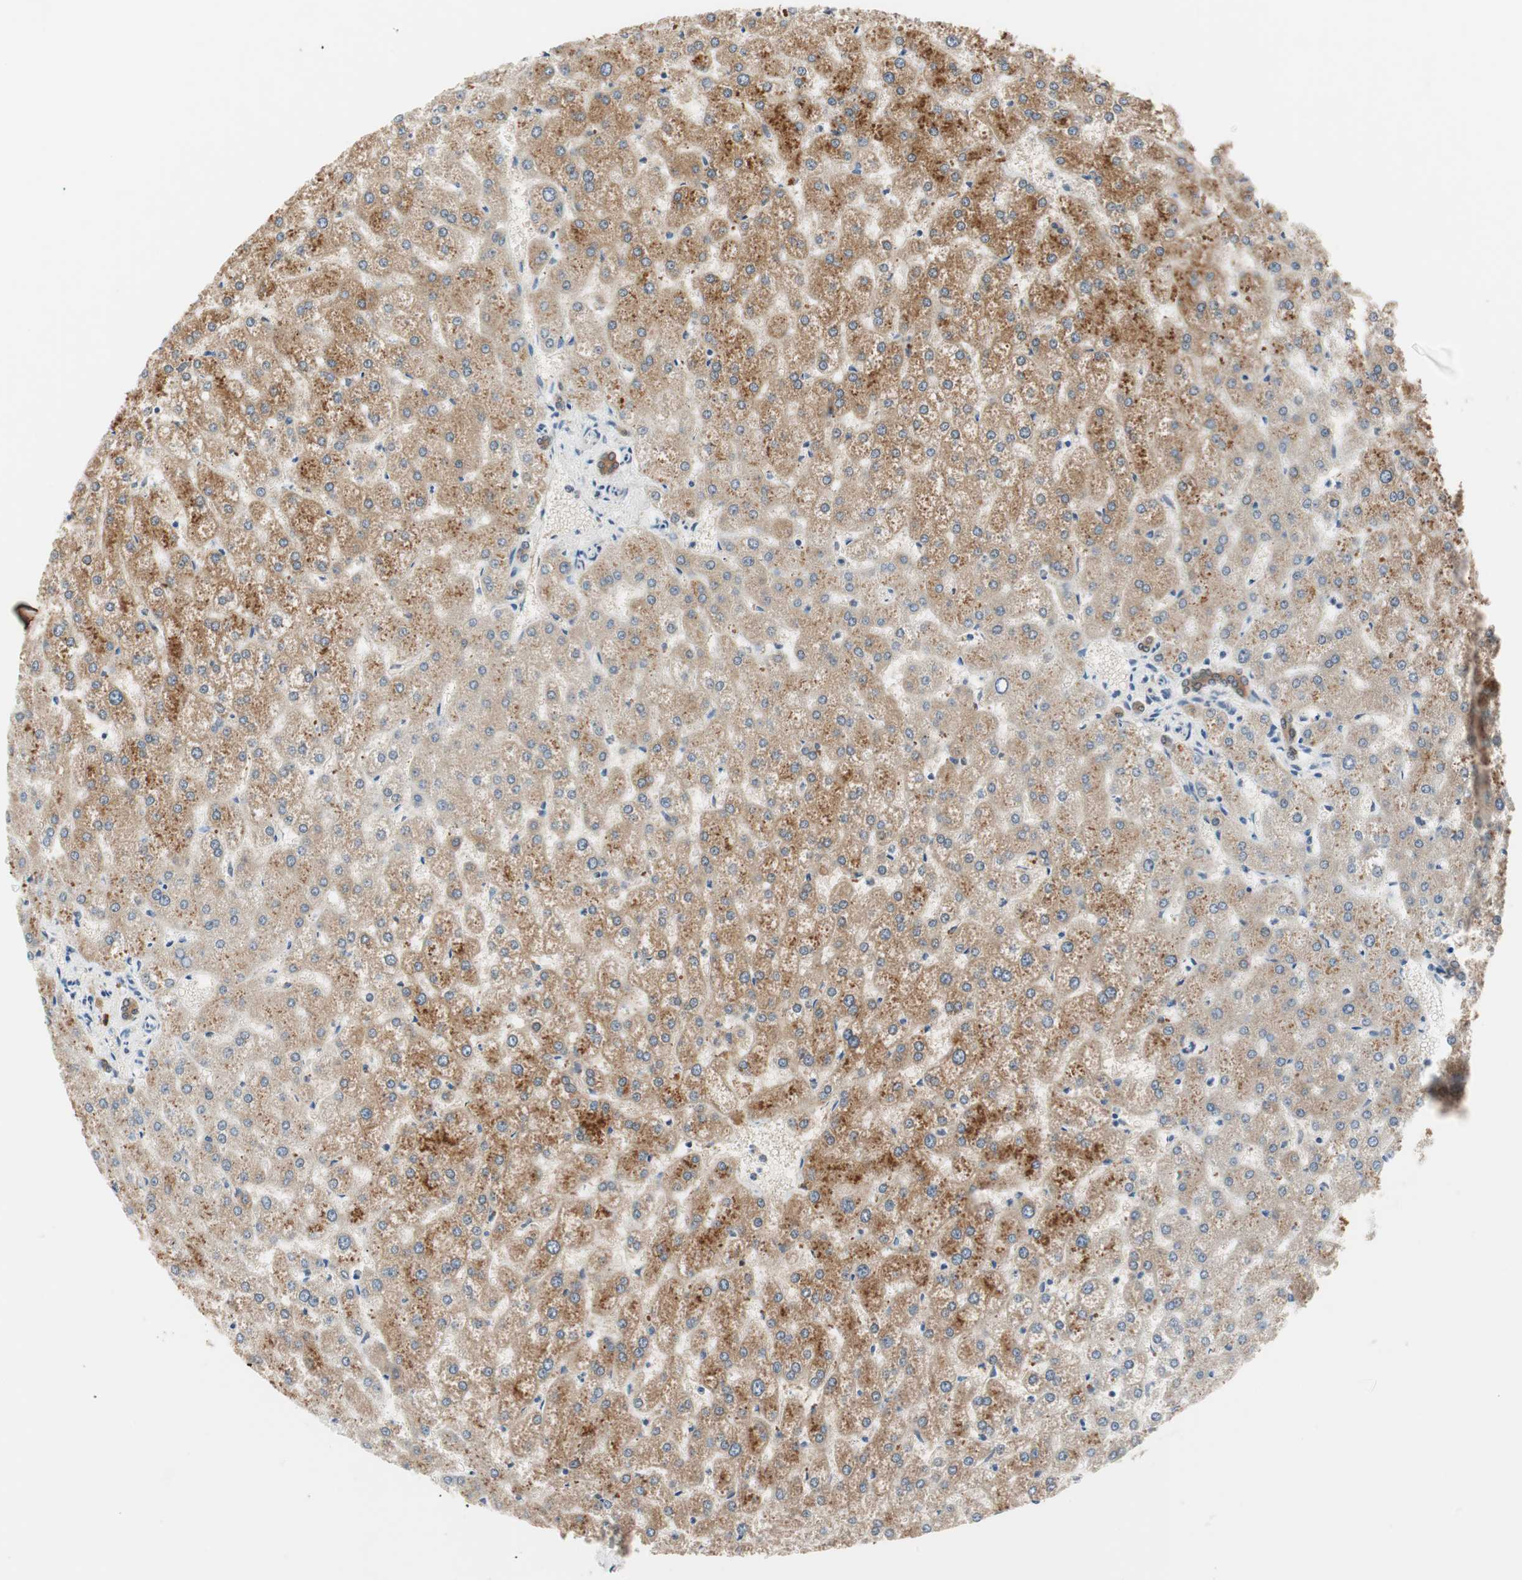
{"staining": {"intensity": "moderate", "quantity": ">75%", "location": "cytoplasmic/membranous"}, "tissue": "liver", "cell_type": "Cholangiocytes", "image_type": "normal", "snomed": [{"axis": "morphology", "description": "Normal tissue, NOS"}, {"axis": "topography", "description": "Liver"}], "caption": "Protein positivity by immunohistochemistry (IHC) demonstrates moderate cytoplasmic/membranous staining in about >75% of cholangiocytes in unremarkable liver.", "gene": "PDZK1", "patient": {"sex": "female", "age": 32}}